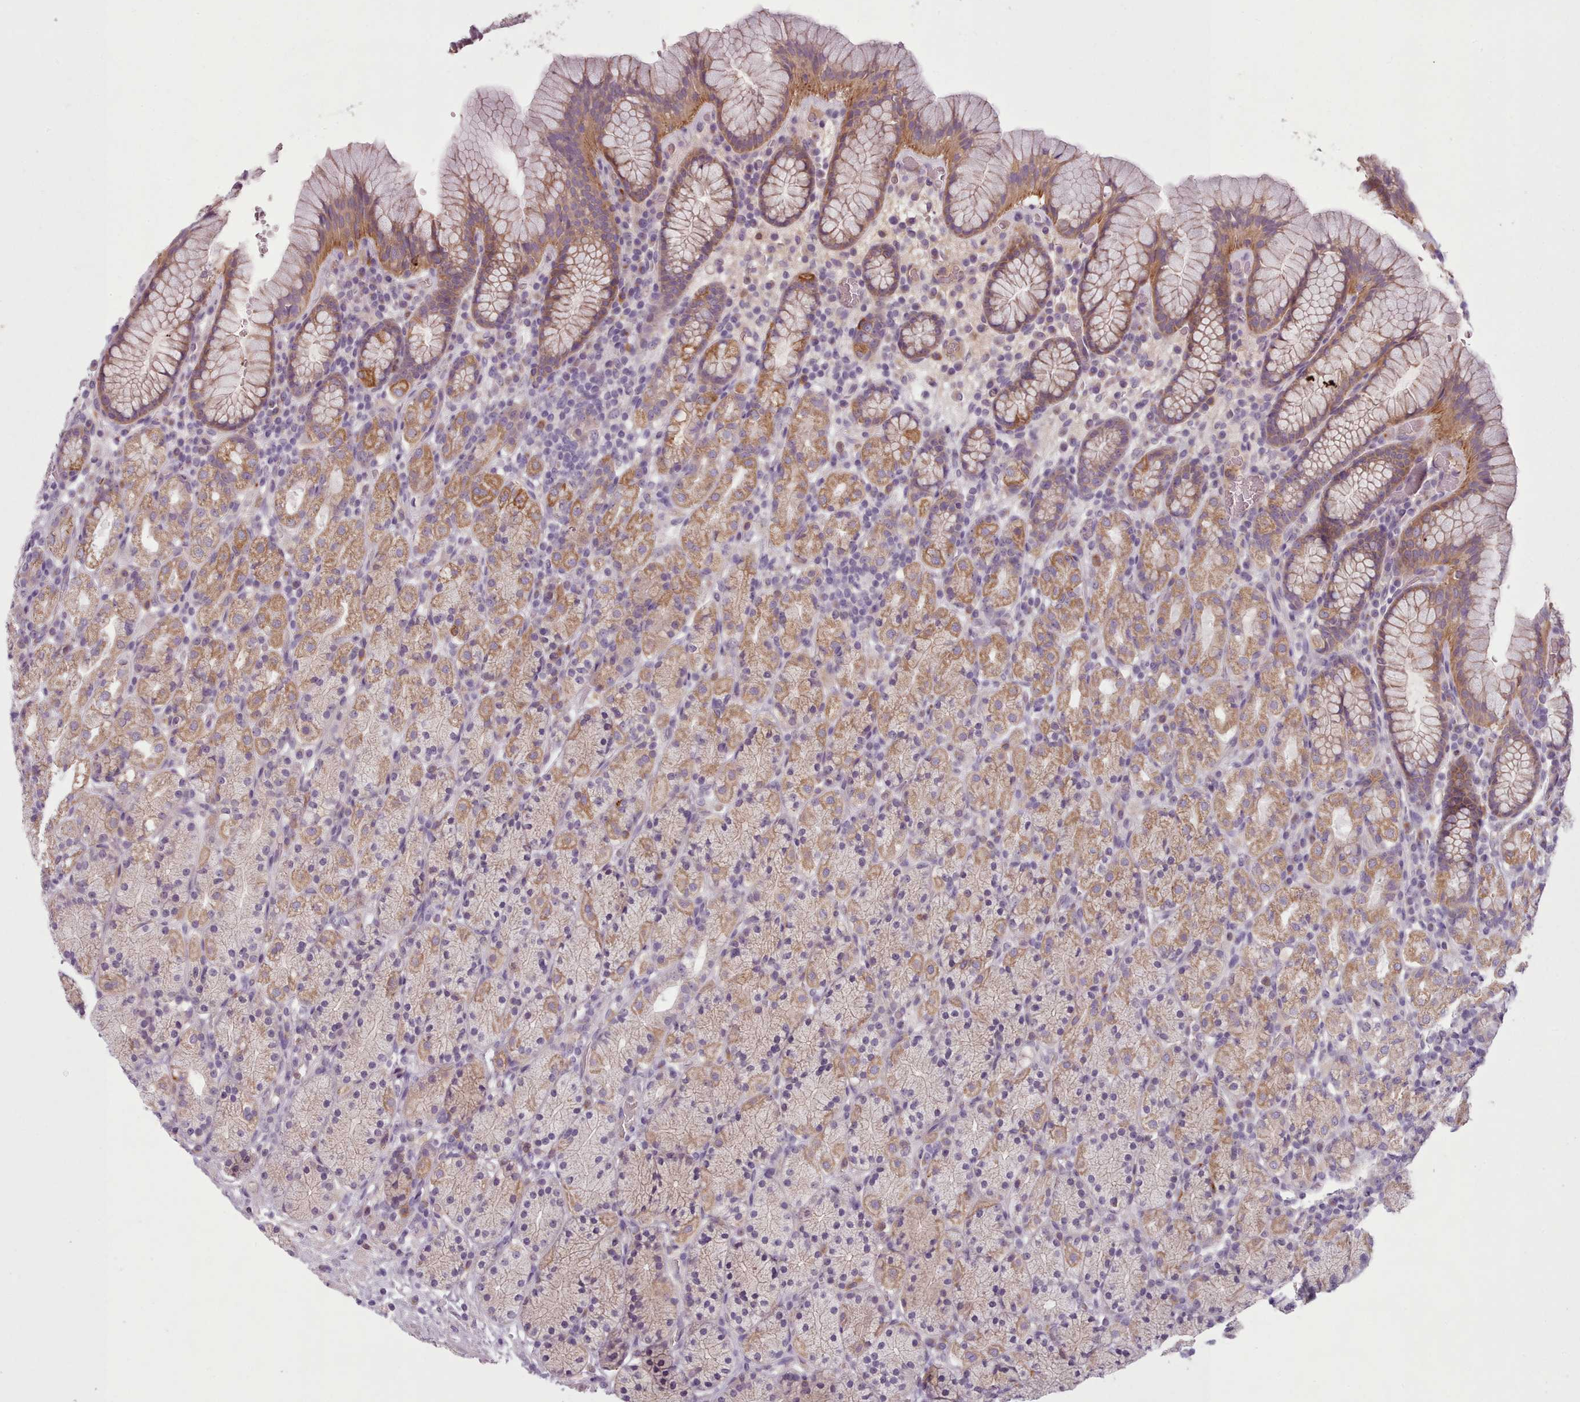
{"staining": {"intensity": "moderate", "quantity": ">75%", "location": "cytoplasmic/membranous"}, "tissue": "stomach", "cell_type": "Glandular cells", "image_type": "normal", "snomed": [{"axis": "morphology", "description": "Normal tissue, NOS"}, {"axis": "topography", "description": "Stomach, upper"}, {"axis": "topography", "description": "Stomach"}], "caption": "The immunohistochemical stain shows moderate cytoplasmic/membranous expression in glandular cells of normal stomach.", "gene": "LAPTM5", "patient": {"sex": "male", "age": 62}}